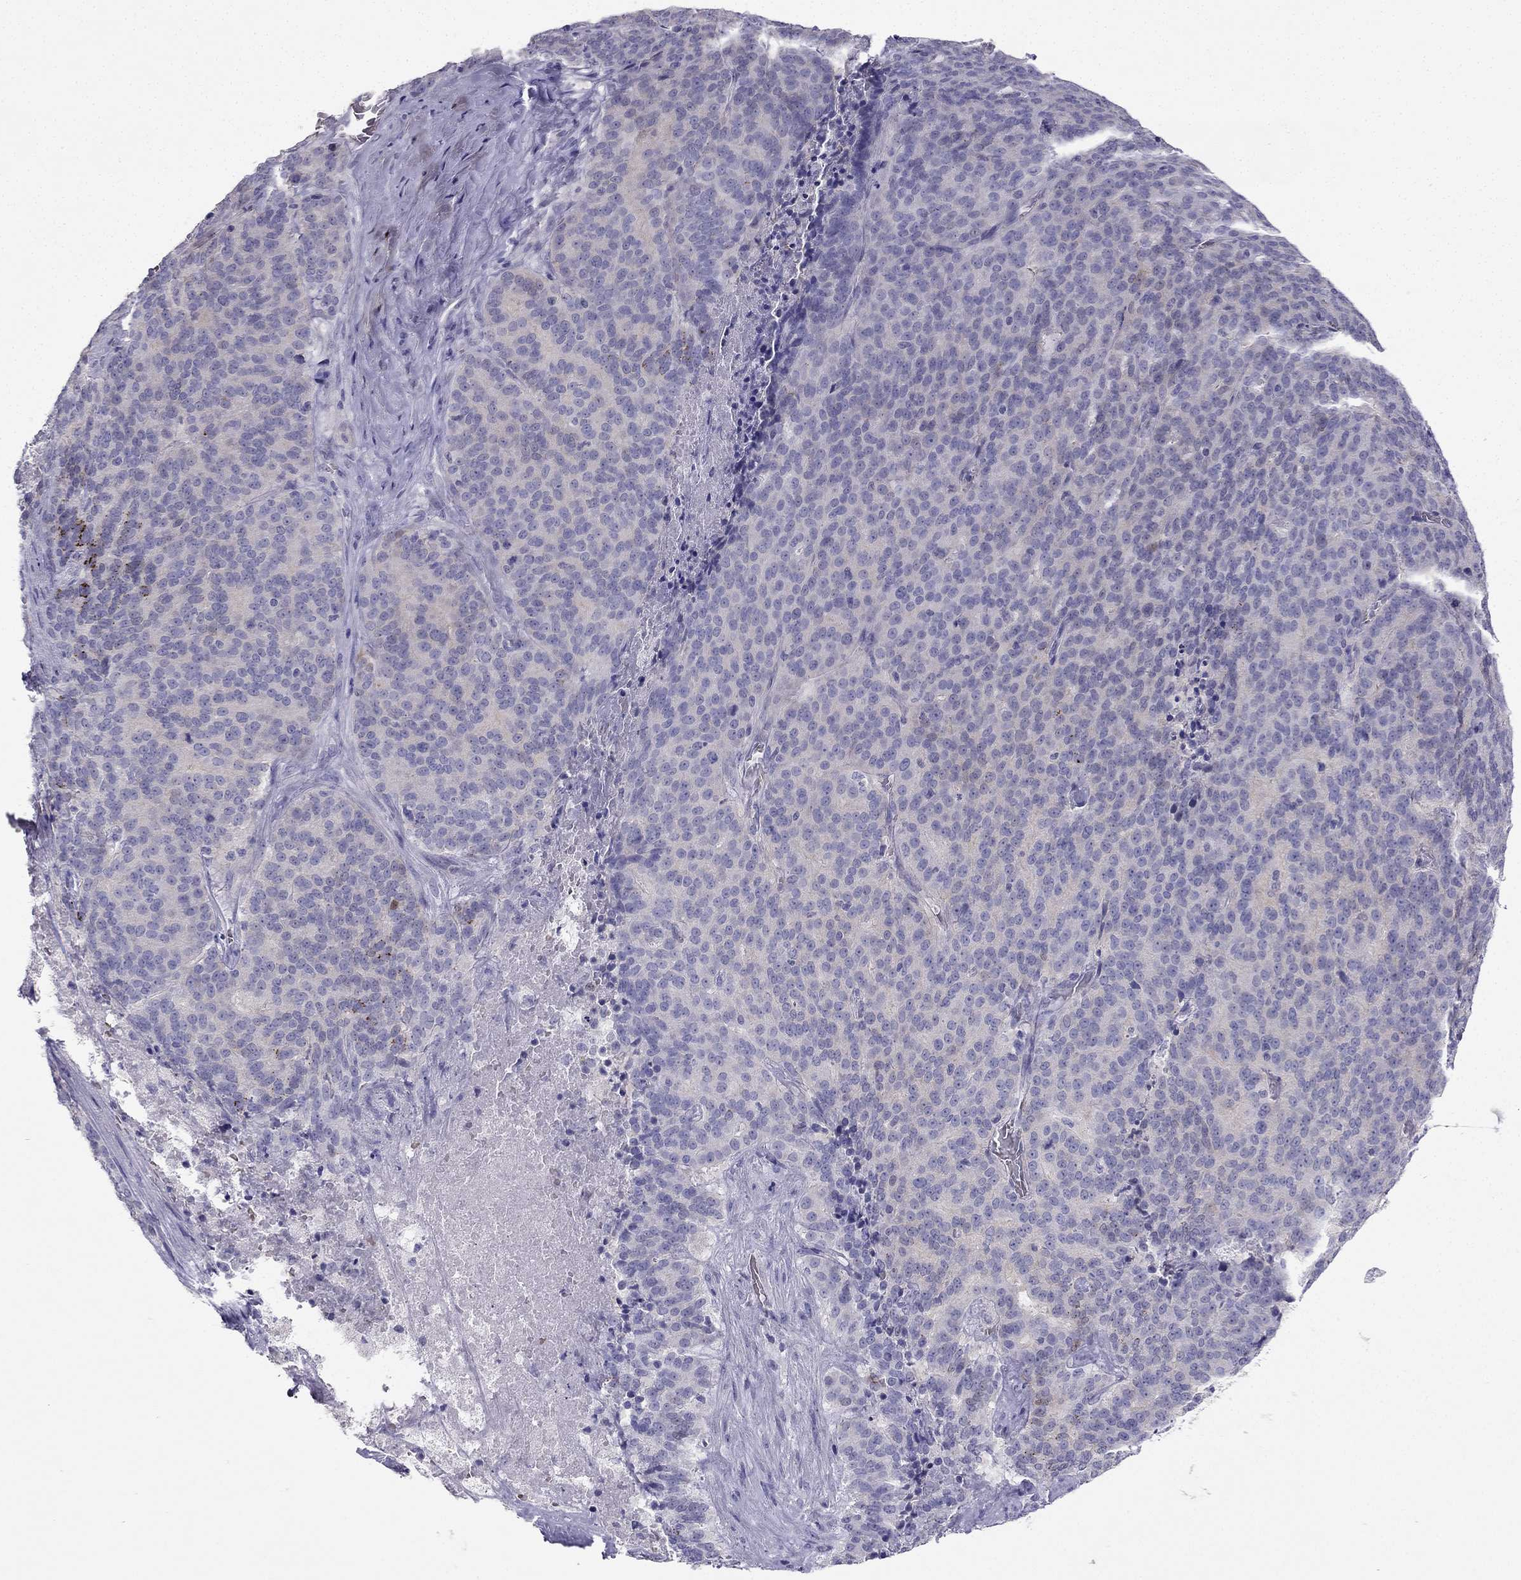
{"staining": {"intensity": "negative", "quantity": "none", "location": "none"}, "tissue": "liver cancer", "cell_type": "Tumor cells", "image_type": "cancer", "snomed": [{"axis": "morphology", "description": "Cholangiocarcinoma"}, {"axis": "topography", "description": "Liver"}], "caption": "An image of liver cancer stained for a protein exhibits no brown staining in tumor cells.", "gene": "RSPH14", "patient": {"sex": "female", "age": 47}}